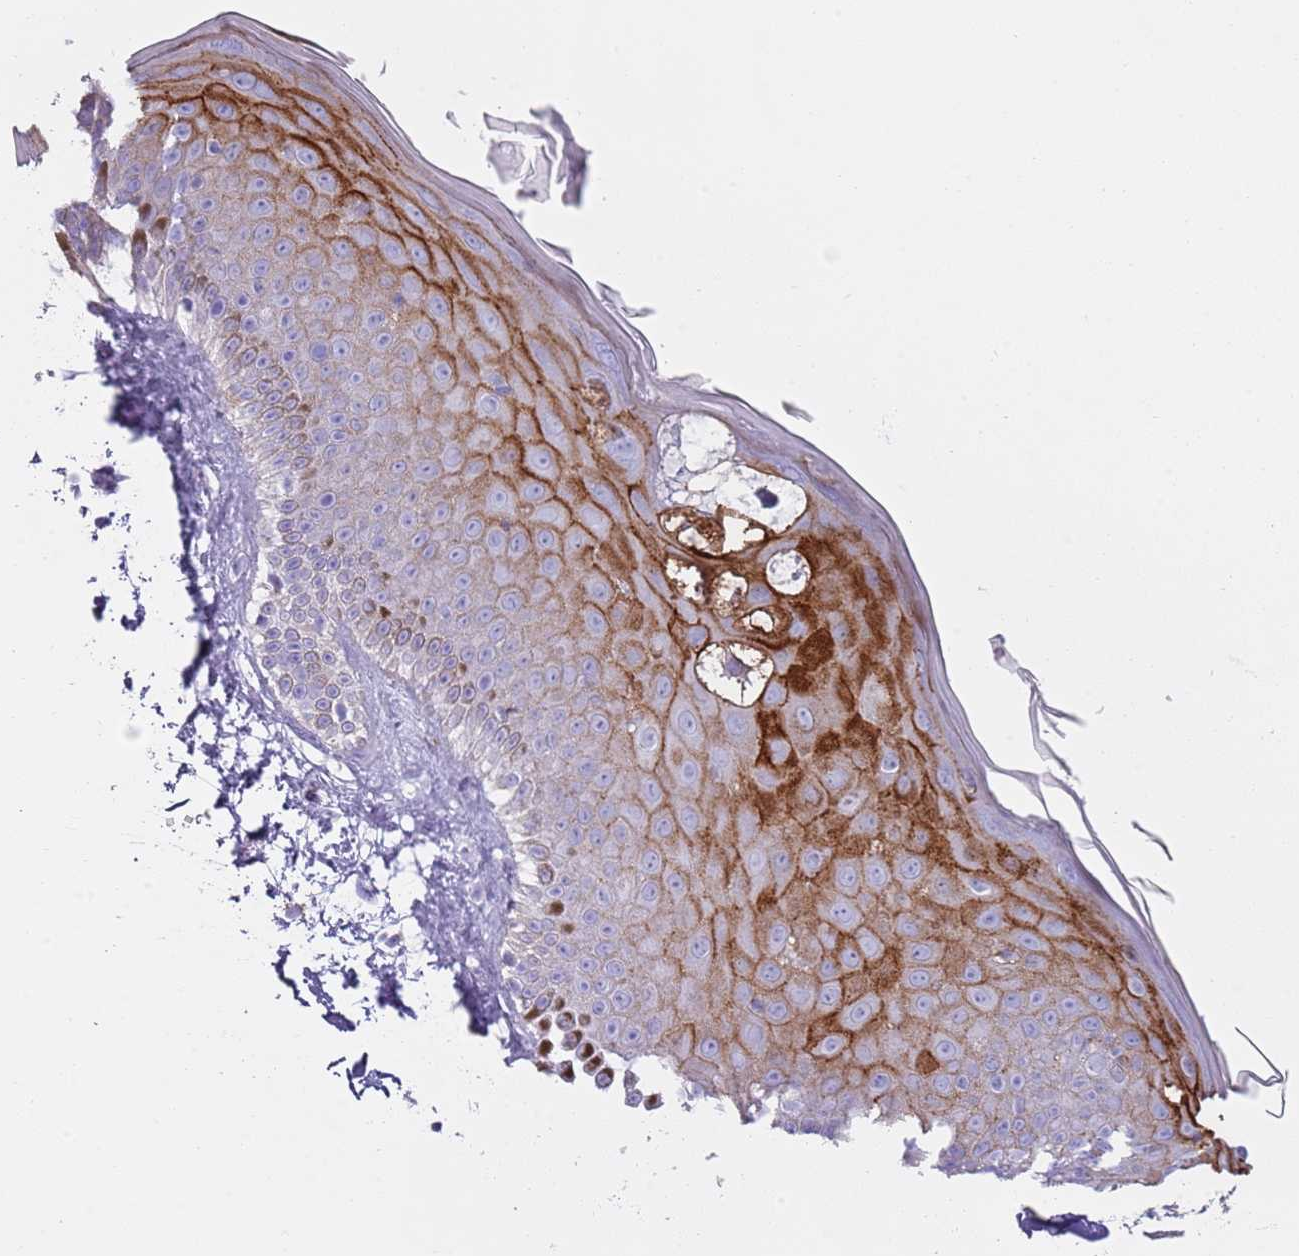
{"staining": {"intensity": "negative", "quantity": "none", "location": "none"}, "tissue": "skin", "cell_type": "Fibroblasts", "image_type": "normal", "snomed": [{"axis": "morphology", "description": "Normal tissue, NOS"}, {"axis": "topography", "description": "Skin"}], "caption": "Immunohistochemistry image of normal skin: human skin stained with DAB exhibits no significant protein positivity in fibroblasts.", "gene": "CD177", "patient": {"sex": "male", "age": 52}}